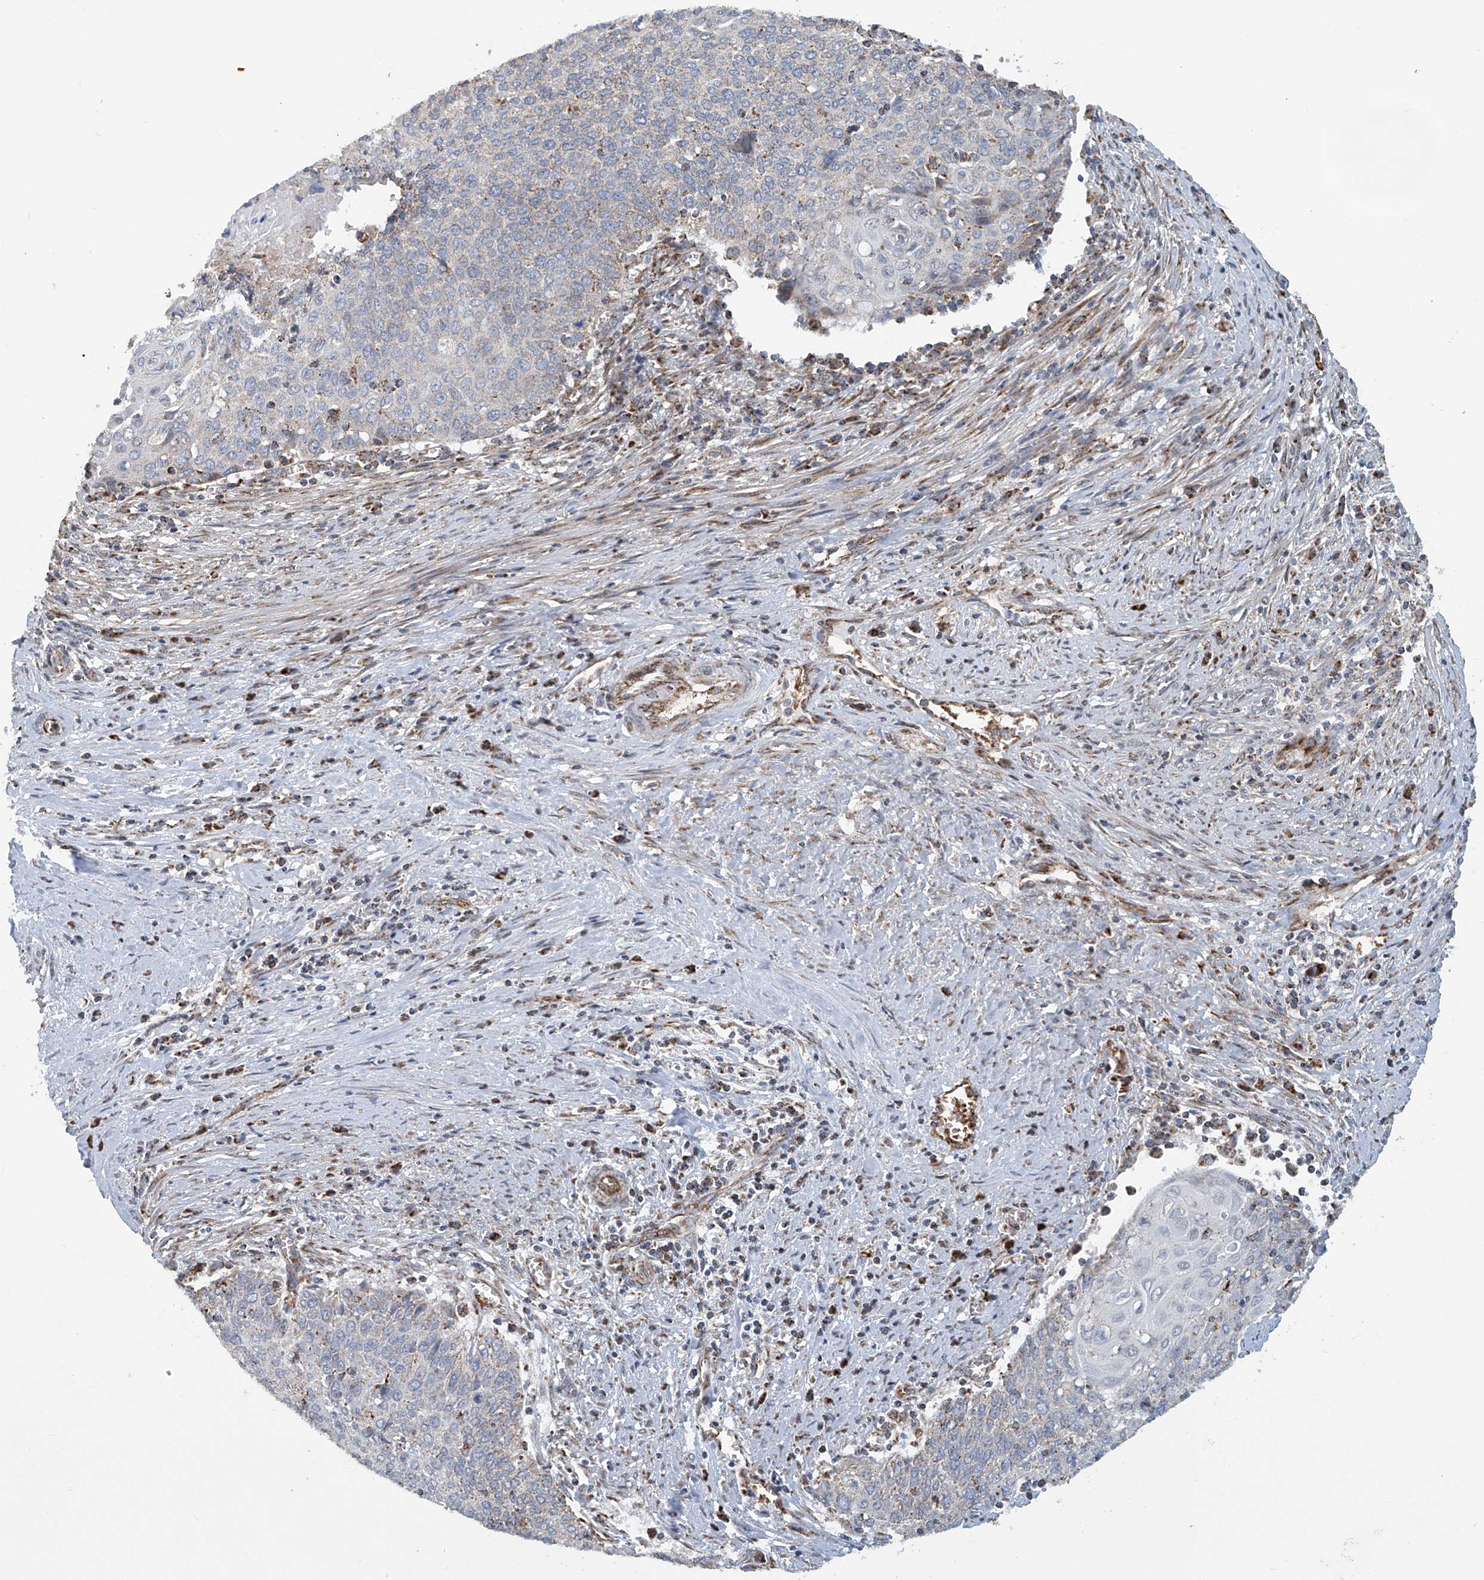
{"staining": {"intensity": "negative", "quantity": "none", "location": "none"}, "tissue": "cervical cancer", "cell_type": "Tumor cells", "image_type": "cancer", "snomed": [{"axis": "morphology", "description": "Squamous cell carcinoma, NOS"}, {"axis": "topography", "description": "Cervix"}], "caption": "A photomicrograph of squamous cell carcinoma (cervical) stained for a protein shows no brown staining in tumor cells.", "gene": "COMMD1", "patient": {"sex": "female", "age": 39}}